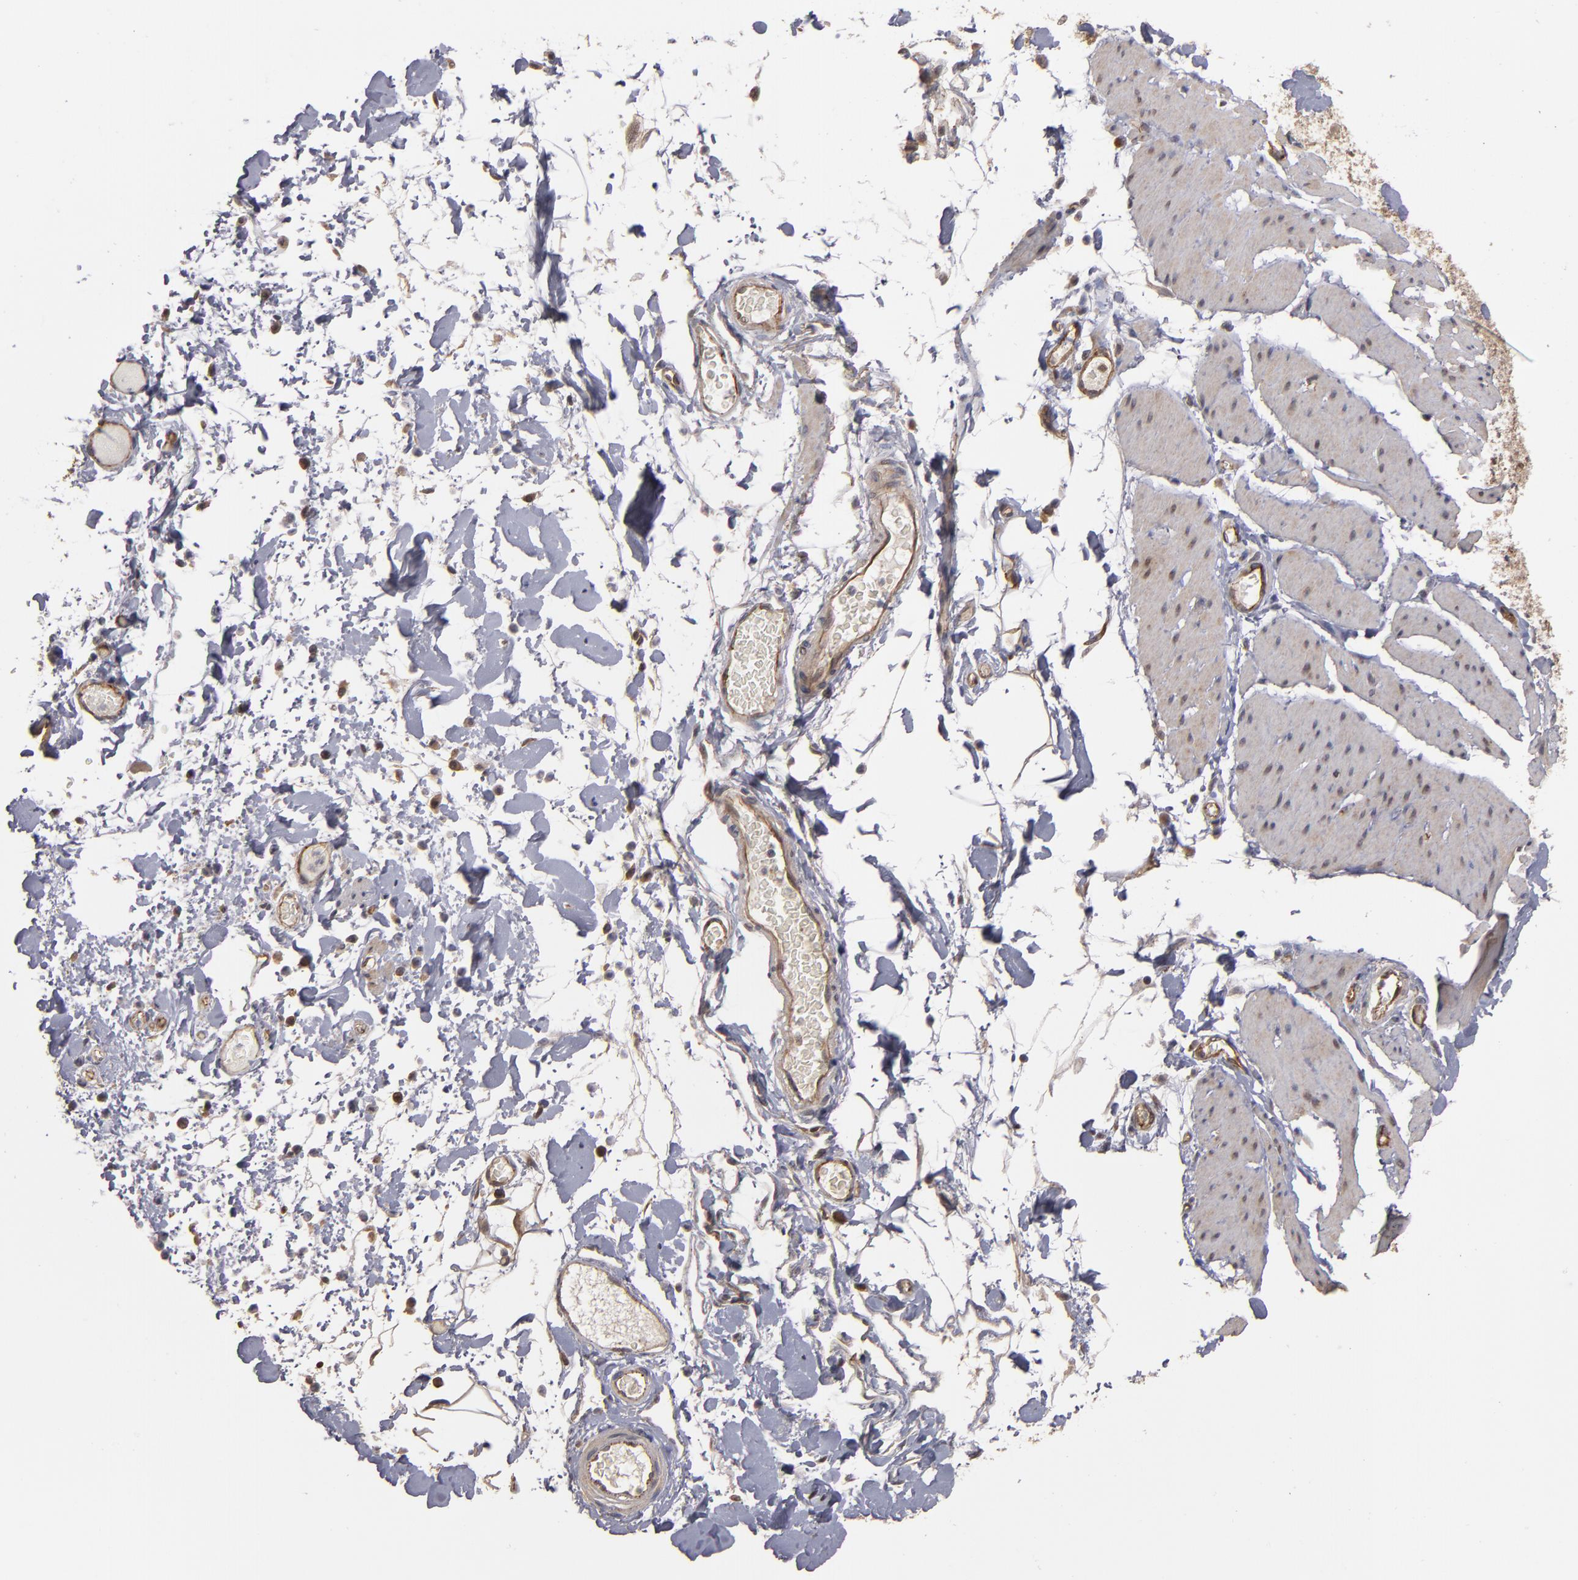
{"staining": {"intensity": "weak", "quantity": ">75%", "location": "cytoplasmic/membranous"}, "tissue": "smooth muscle", "cell_type": "Smooth muscle cells", "image_type": "normal", "snomed": [{"axis": "morphology", "description": "Normal tissue, NOS"}, {"axis": "topography", "description": "Smooth muscle"}, {"axis": "topography", "description": "Colon"}], "caption": "IHC image of benign smooth muscle: smooth muscle stained using immunohistochemistry (IHC) reveals low levels of weak protein expression localized specifically in the cytoplasmic/membranous of smooth muscle cells, appearing as a cytoplasmic/membranous brown color.", "gene": "TJP1", "patient": {"sex": "male", "age": 67}}